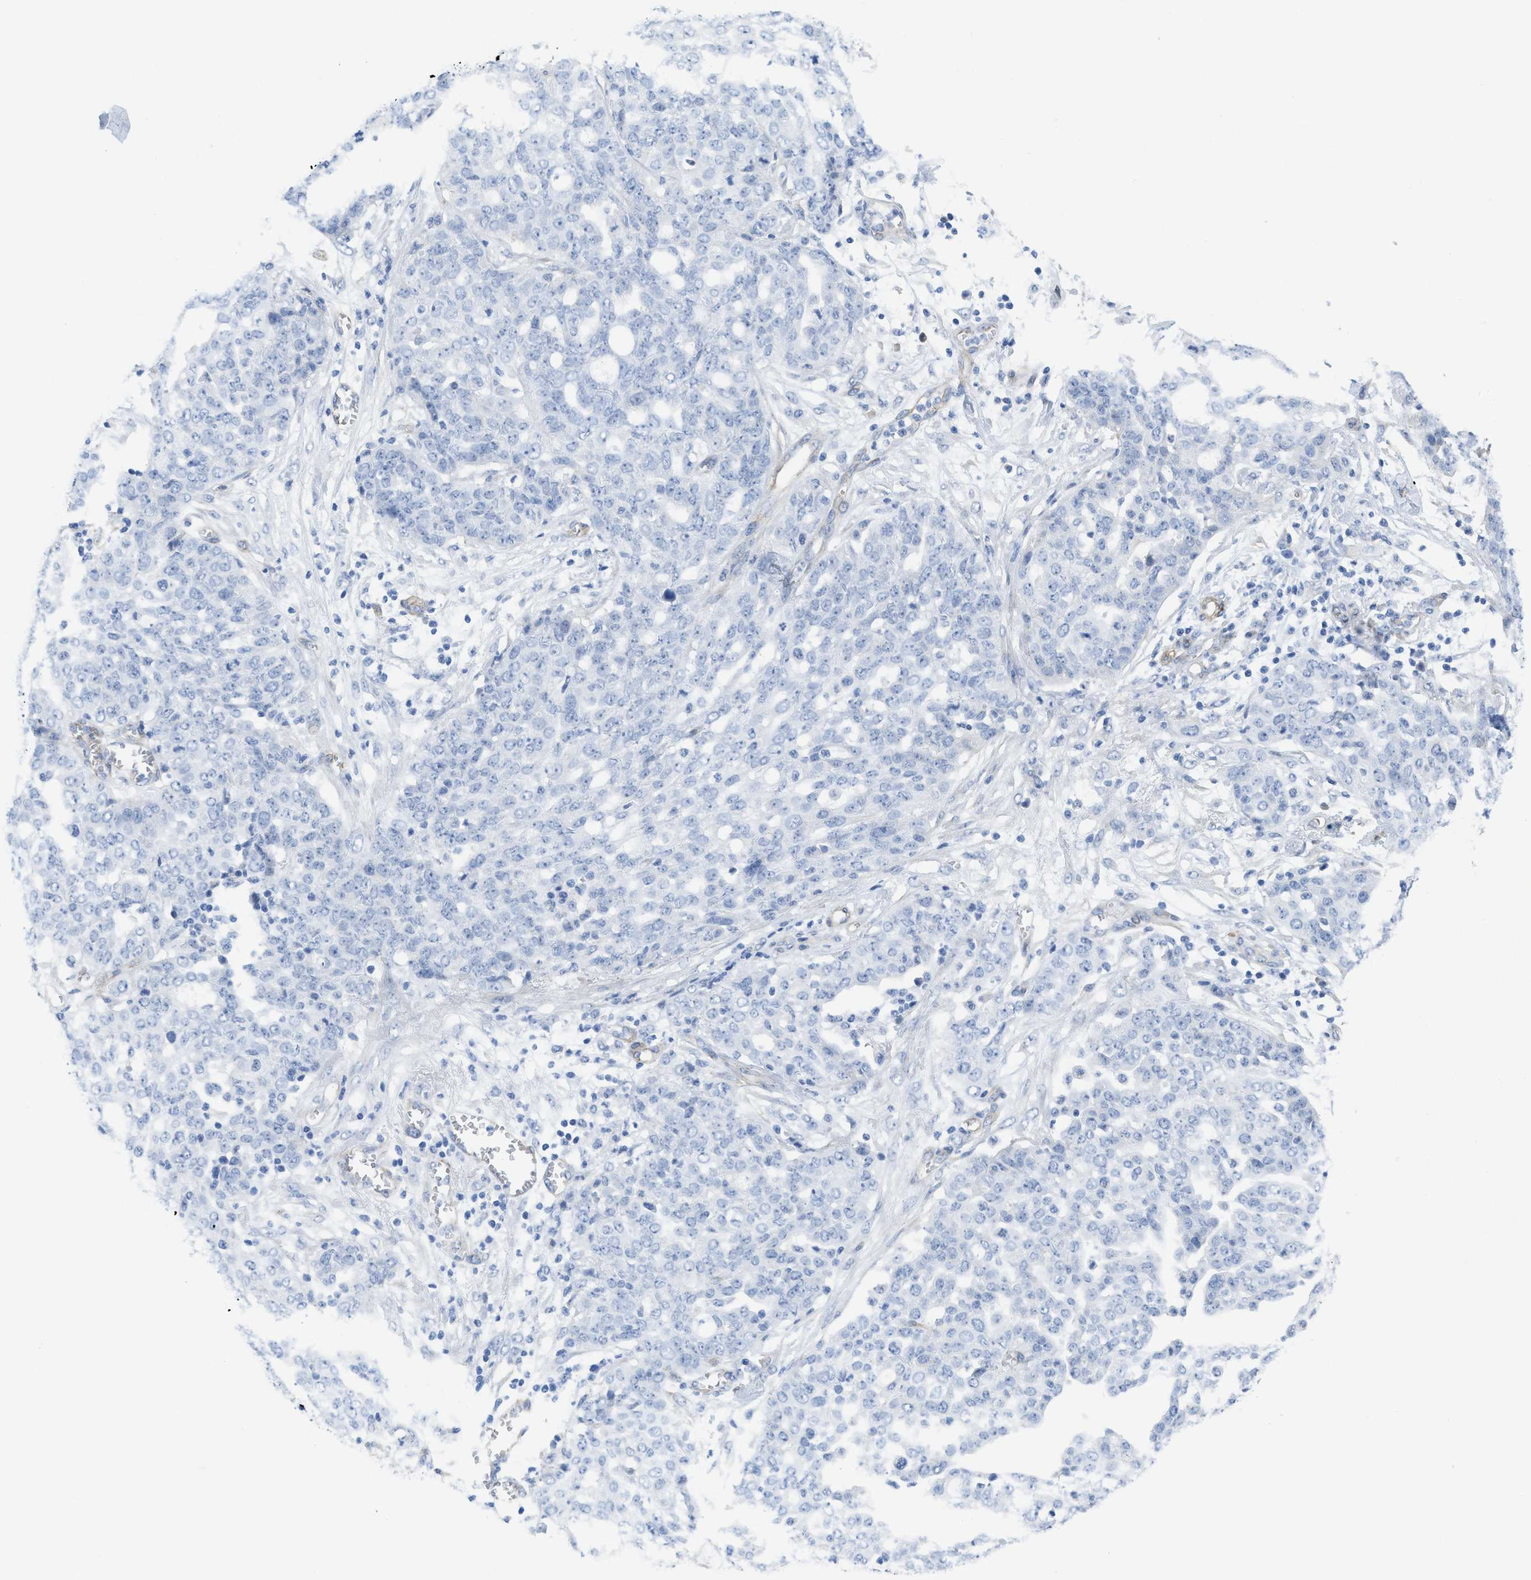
{"staining": {"intensity": "negative", "quantity": "none", "location": "none"}, "tissue": "ovarian cancer", "cell_type": "Tumor cells", "image_type": "cancer", "snomed": [{"axis": "morphology", "description": "Cystadenocarcinoma, serous, NOS"}, {"axis": "topography", "description": "Soft tissue"}, {"axis": "topography", "description": "Ovary"}], "caption": "DAB (3,3'-diaminobenzidine) immunohistochemical staining of serous cystadenocarcinoma (ovarian) displays no significant expression in tumor cells. (Stains: DAB (3,3'-diaminobenzidine) immunohistochemistry (IHC) with hematoxylin counter stain, Microscopy: brightfield microscopy at high magnification).", "gene": "TUB", "patient": {"sex": "female", "age": 57}}